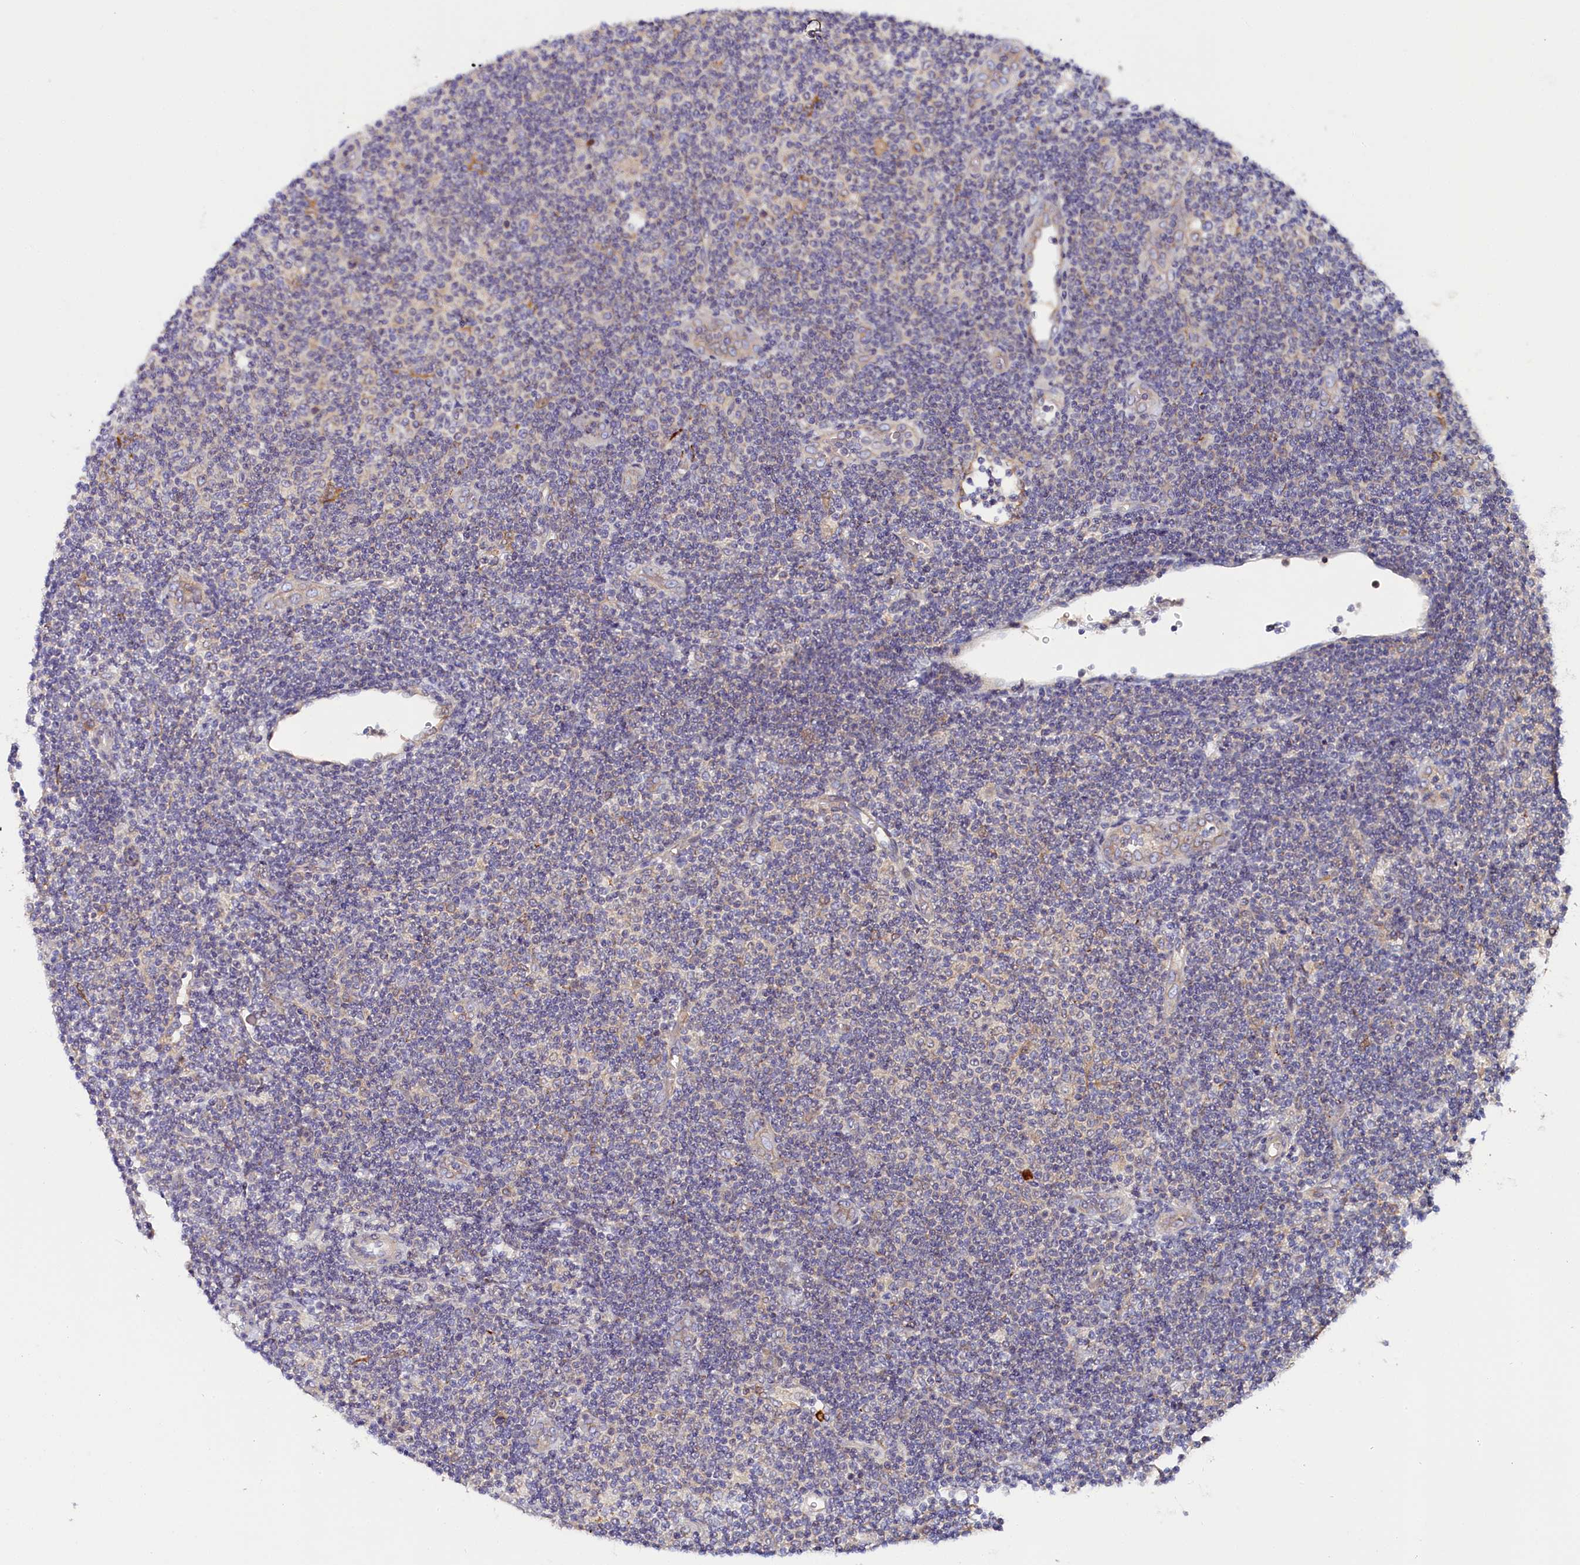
{"staining": {"intensity": "negative", "quantity": "none", "location": "none"}, "tissue": "lymphoma", "cell_type": "Tumor cells", "image_type": "cancer", "snomed": [{"axis": "morphology", "description": "Malignant lymphoma, non-Hodgkin's type, Low grade"}, {"axis": "topography", "description": "Lymph node"}], "caption": "DAB immunohistochemical staining of malignant lymphoma, non-Hodgkin's type (low-grade) displays no significant expression in tumor cells.", "gene": "KATNB1", "patient": {"sex": "male", "age": 83}}